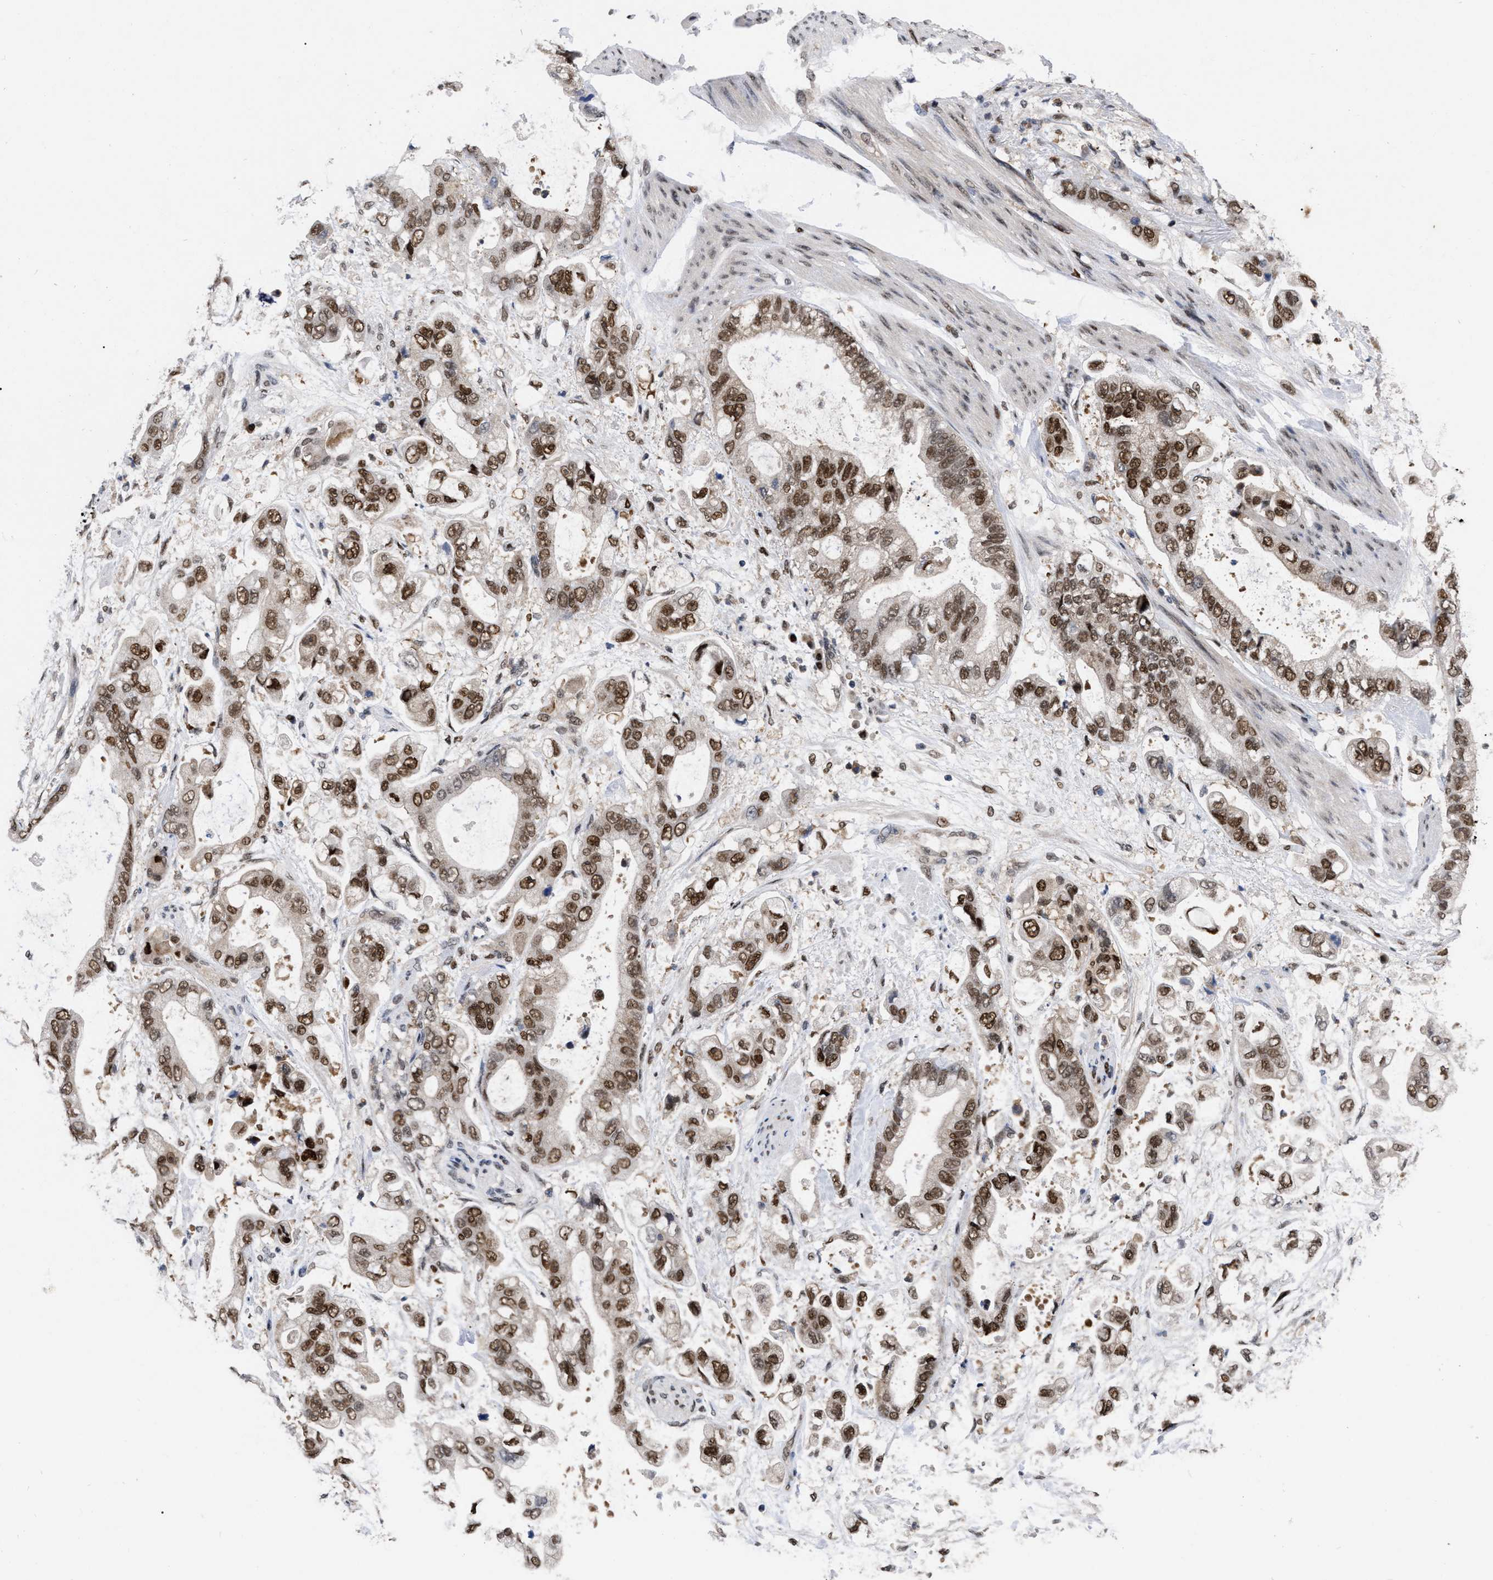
{"staining": {"intensity": "strong", "quantity": ">75%", "location": "nuclear"}, "tissue": "stomach cancer", "cell_type": "Tumor cells", "image_type": "cancer", "snomed": [{"axis": "morphology", "description": "Normal tissue, NOS"}, {"axis": "morphology", "description": "Adenocarcinoma, NOS"}, {"axis": "topography", "description": "Stomach"}], "caption": "Adenocarcinoma (stomach) stained with a brown dye exhibits strong nuclear positive expression in approximately >75% of tumor cells.", "gene": "MDM4", "patient": {"sex": "male", "age": 62}}